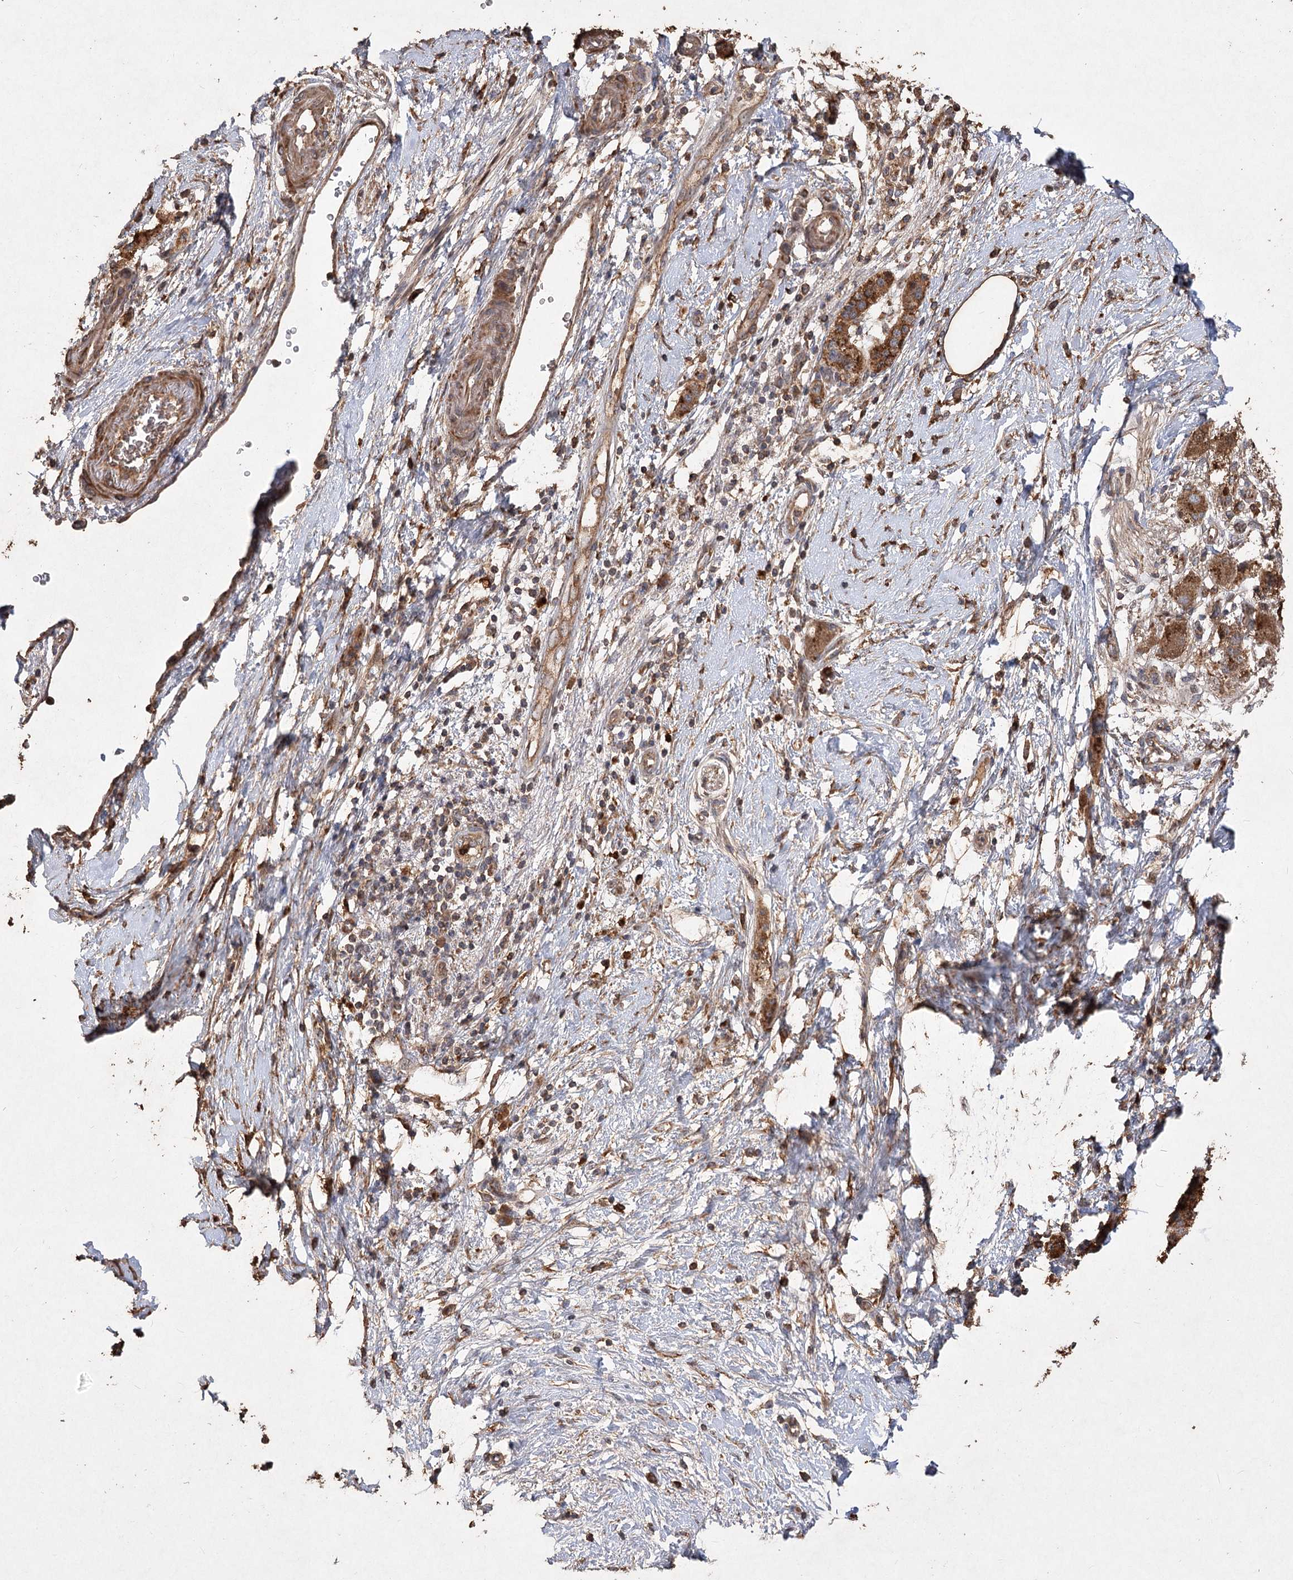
{"staining": {"intensity": "strong", "quantity": ">75%", "location": "cytoplasmic/membranous"}, "tissue": "pancreatic cancer", "cell_type": "Tumor cells", "image_type": "cancer", "snomed": [{"axis": "morphology", "description": "Adenocarcinoma, NOS"}, {"axis": "topography", "description": "Pancreas"}], "caption": "Brown immunohistochemical staining in human pancreatic cancer reveals strong cytoplasmic/membranous positivity in about >75% of tumor cells.", "gene": "PIK3C2A", "patient": {"sex": "male", "age": 50}}